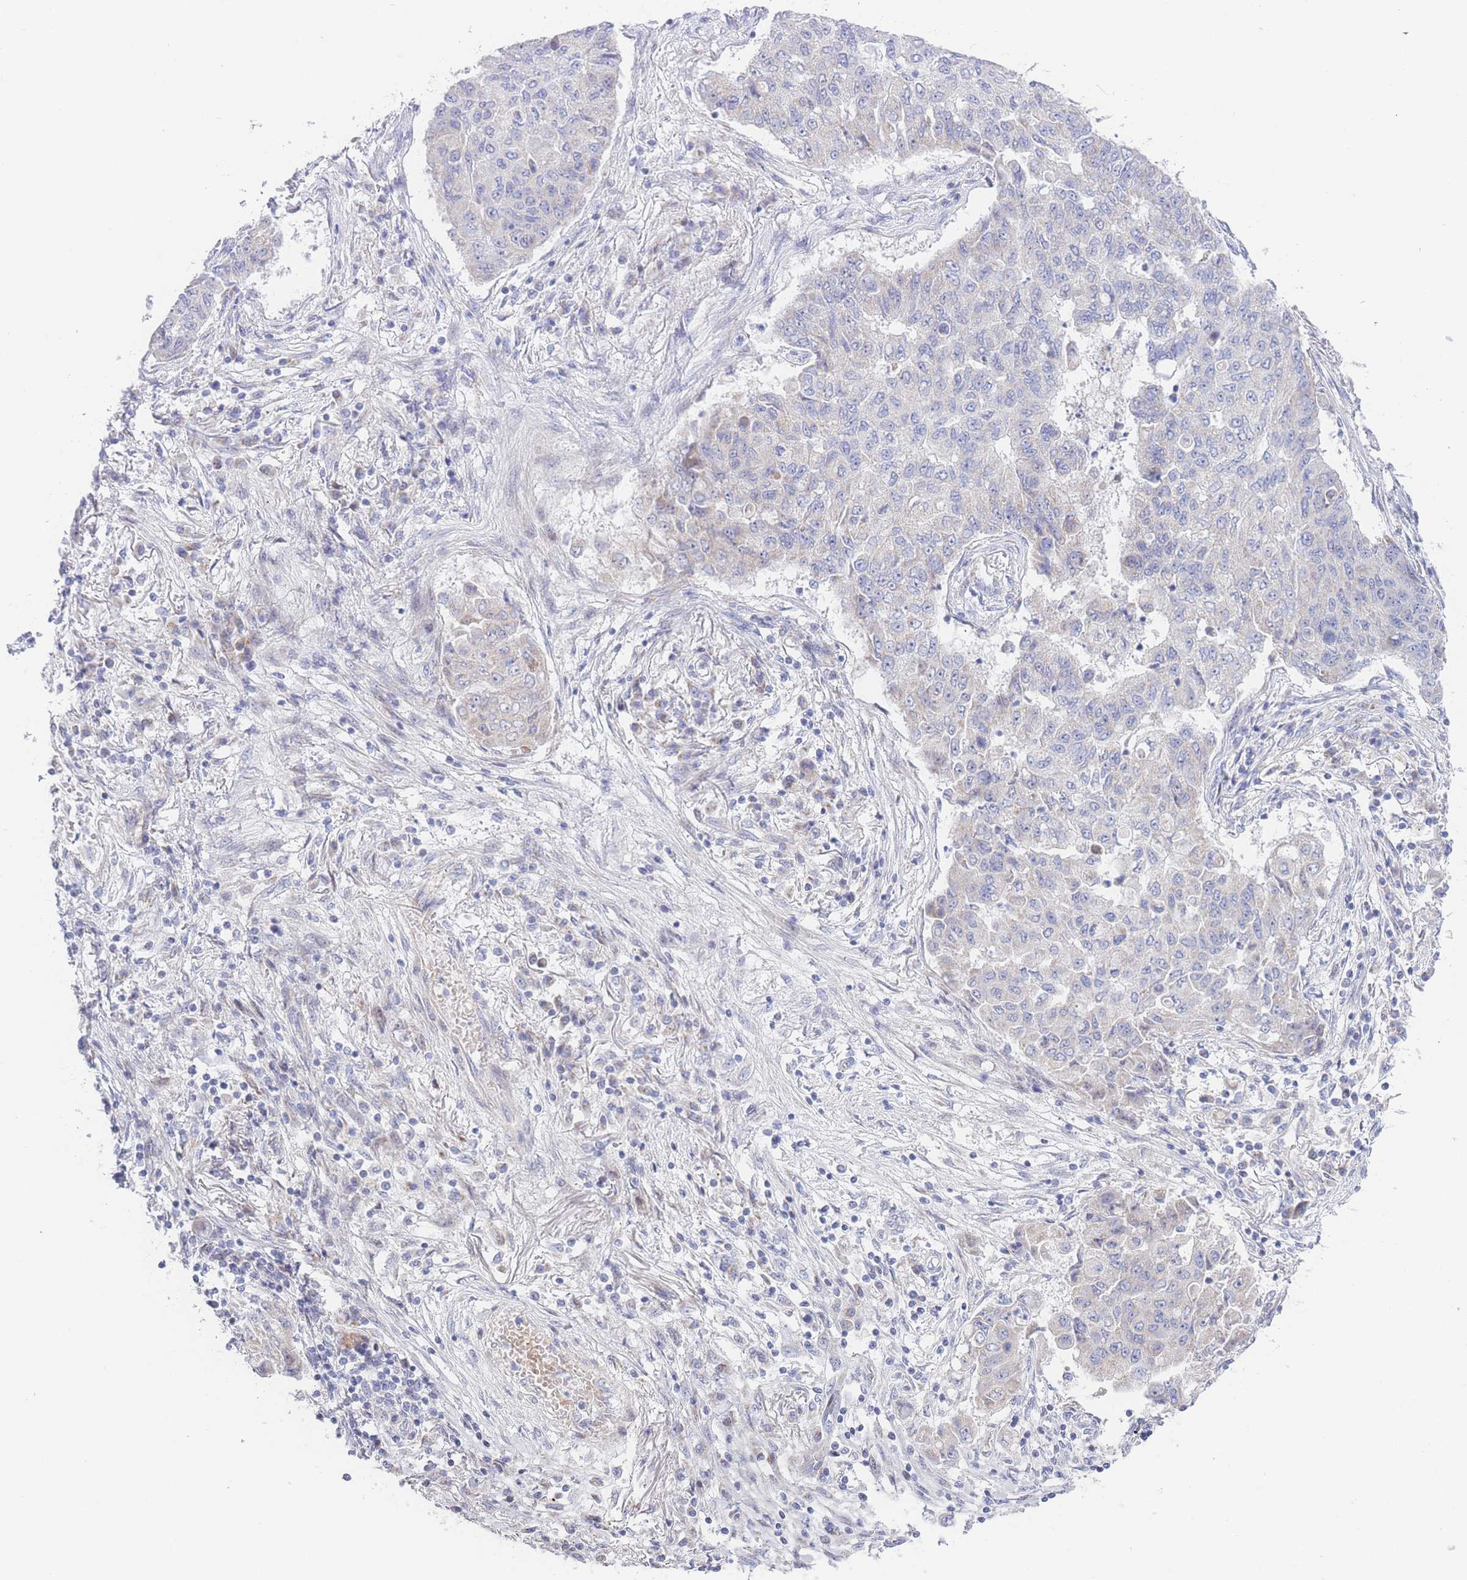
{"staining": {"intensity": "negative", "quantity": "none", "location": "none"}, "tissue": "lung cancer", "cell_type": "Tumor cells", "image_type": "cancer", "snomed": [{"axis": "morphology", "description": "Squamous cell carcinoma, NOS"}, {"axis": "topography", "description": "Lung"}], "caption": "DAB (3,3'-diaminobenzidine) immunohistochemical staining of squamous cell carcinoma (lung) reveals no significant staining in tumor cells.", "gene": "GPAM", "patient": {"sex": "male", "age": 74}}